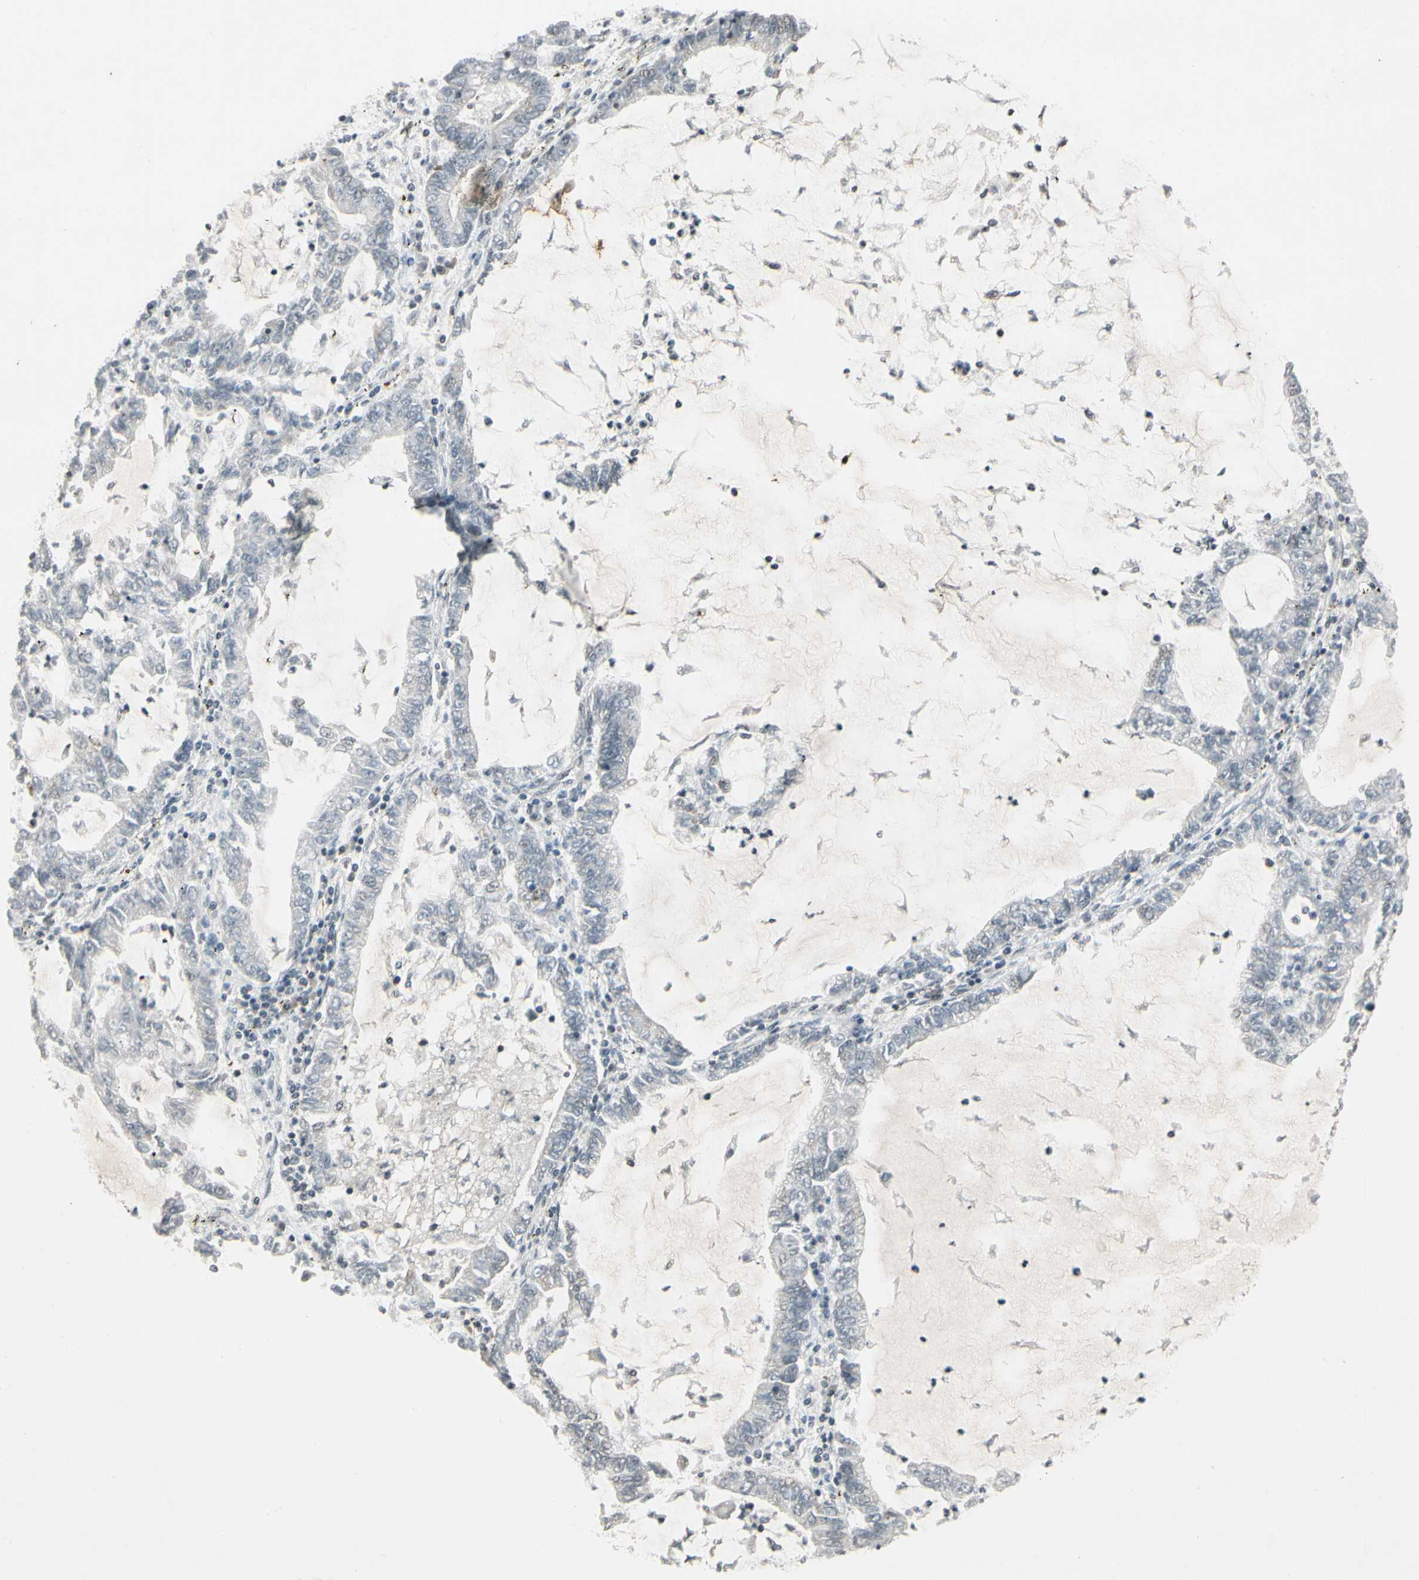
{"staining": {"intensity": "negative", "quantity": "none", "location": "none"}, "tissue": "lung cancer", "cell_type": "Tumor cells", "image_type": "cancer", "snomed": [{"axis": "morphology", "description": "Adenocarcinoma, NOS"}, {"axis": "topography", "description": "Lung"}], "caption": "Human adenocarcinoma (lung) stained for a protein using IHC exhibits no positivity in tumor cells.", "gene": "ARG2", "patient": {"sex": "female", "age": 51}}